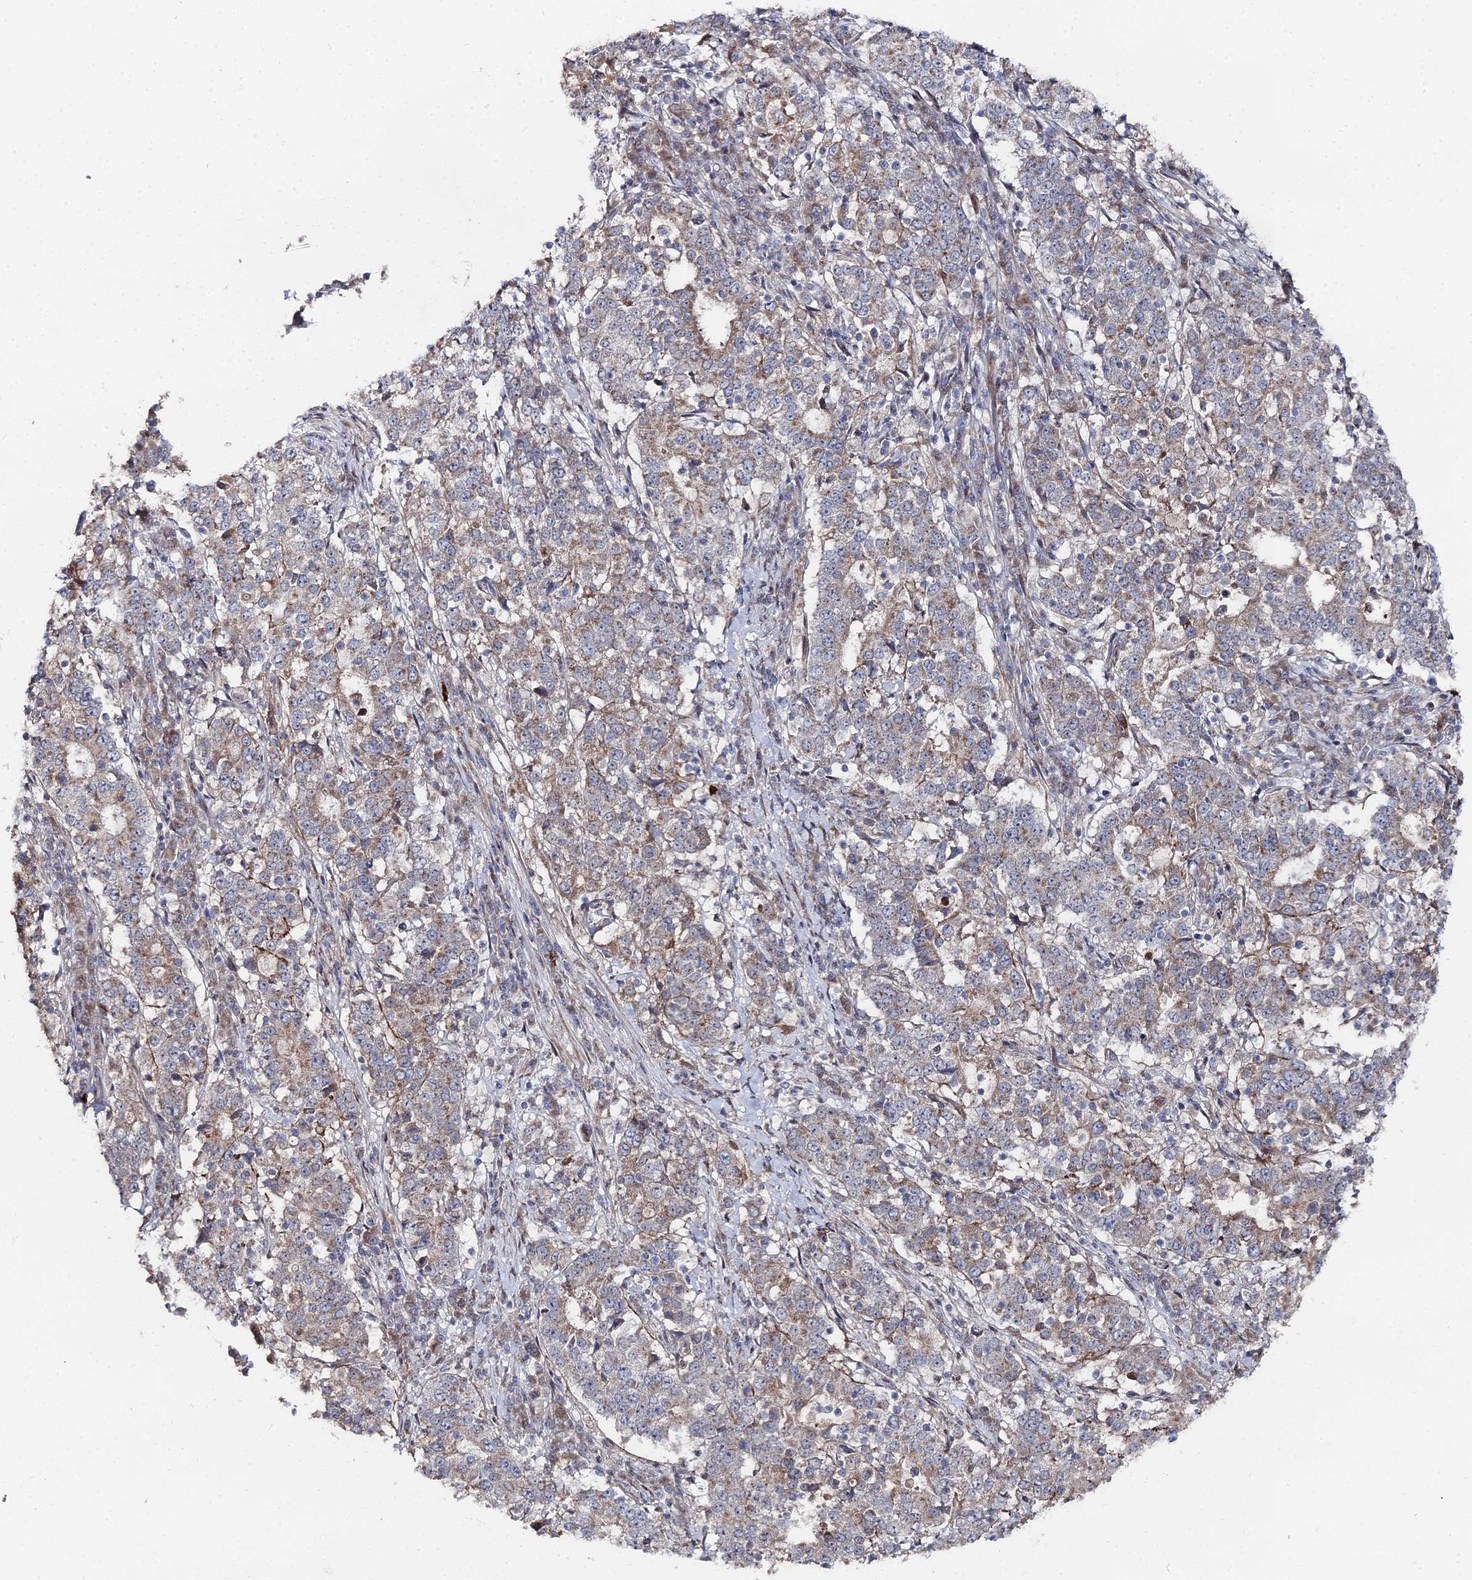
{"staining": {"intensity": "weak", "quantity": "25%-75%", "location": "cytoplasmic/membranous"}, "tissue": "stomach cancer", "cell_type": "Tumor cells", "image_type": "cancer", "snomed": [{"axis": "morphology", "description": "Adenocarcinoma, NOS"}, {"axis": "topography", "description": "Stomach"}], "caption": "This is a photomicrograph of immunohistochemistry staining of stomach cancer, which shows weak expression in the cytoplasmic/membranous of tumor cells.", "gene": "SGMS1", "patient": {"sex": "male", "age": 59}}